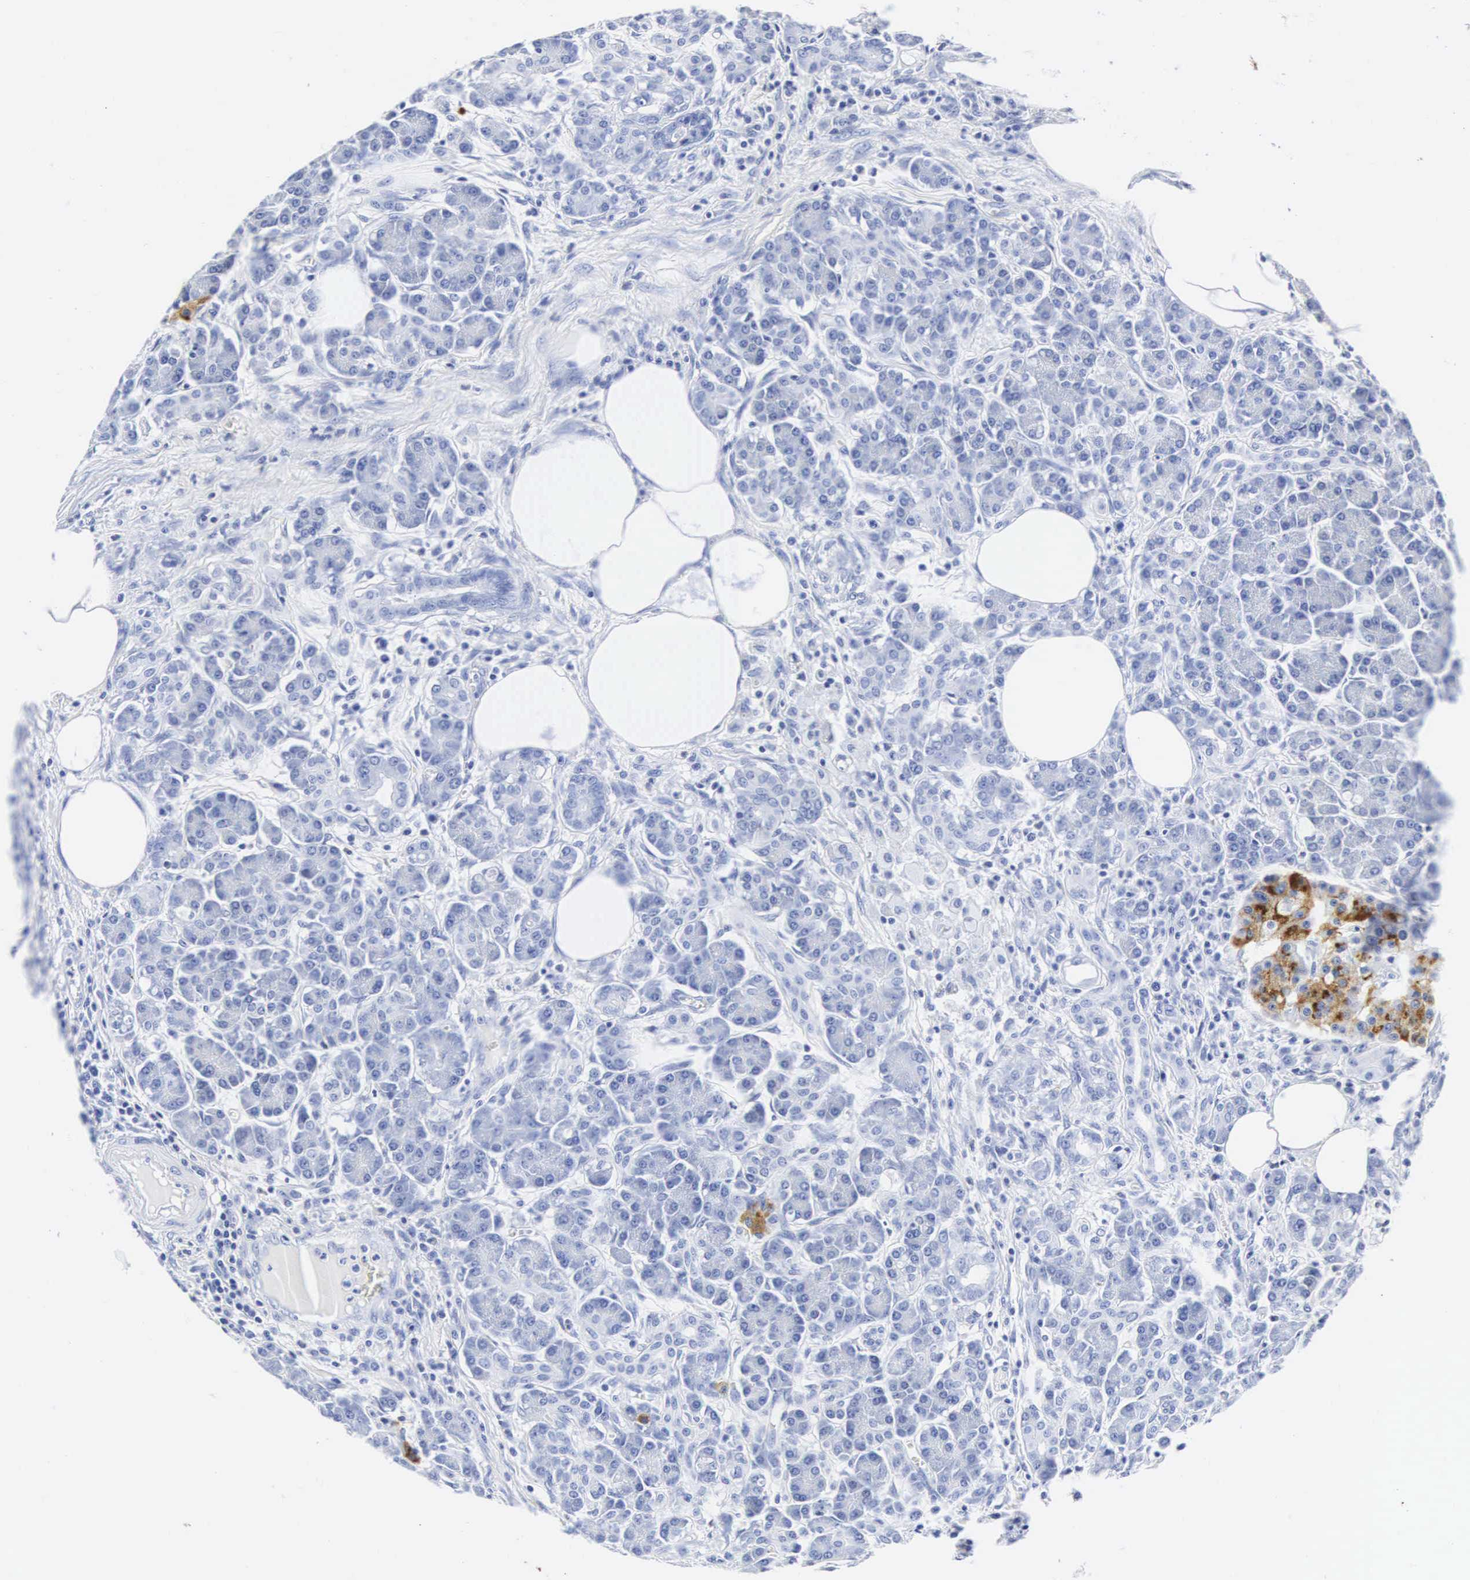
{"staining": {"intensity": "negative", "quantity": "none", "location": "none"}, "tissue": "pancreas", "cell_type": "Exocrine glandular cells", "image_type": "normal", "snomed": [{"axis": "morphology", "description": "Normal tissue, NOS"}, {"axis": "topography", "description": "Pancreas"}], "caption": "Immunohistochemistry (IHC) of benign human pancreas displays no expression in exocrine glandular cells. (Stains: DAB immunohistochemistry with hematoxylin counter stain, Microscopy: brightfield microscopy at high magnification).", "gene": "INS", "patient": {"sex": "female", "age": 73}}